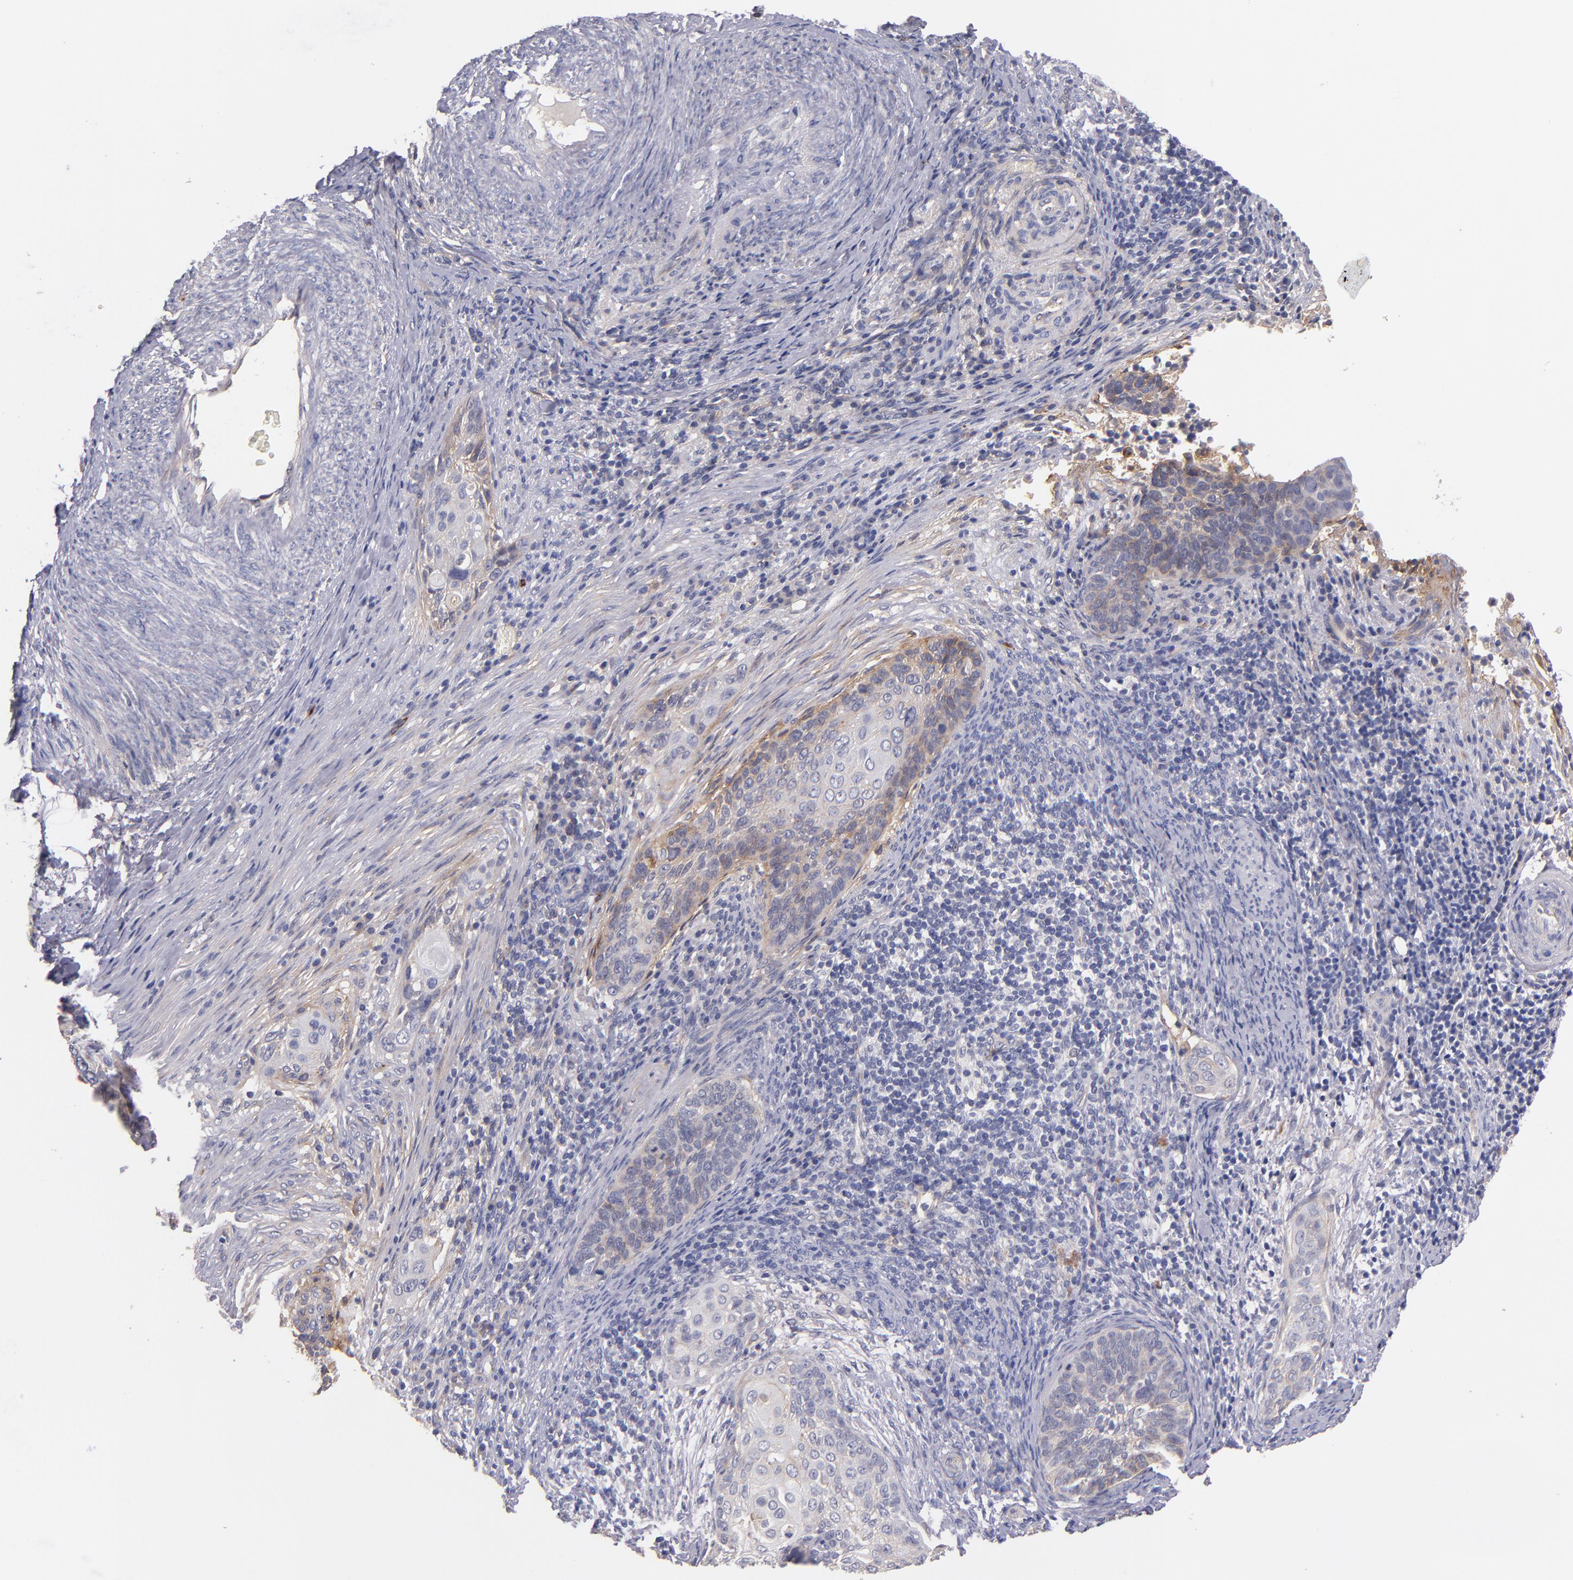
{"staining": {"intensity": "weak", "quantity": "25%-75%", "location": "cytoplasmic/membranous"}, "tissue": "cervical cancer", "cell_type": "Tumor cells", "image_type": "cancer", "snomed": [{"axis": "morphology", "description": "Squamous cell carcinoma, NOS"}, {"axis": "topography", "description": "Cervix"}], "caption": "Immunohistochemistry micrograph of neoplastic tissue: cervical cancer stained using immunohistochemistry exhibits low levels of weak protein expression localized specifically in the cytoplasmic/membranous of tumor cells, appearing as a cytoplasmic/membranous brown color.", "gene": "PLSCR4", "patient": {"sex": "female", "age": 33}}